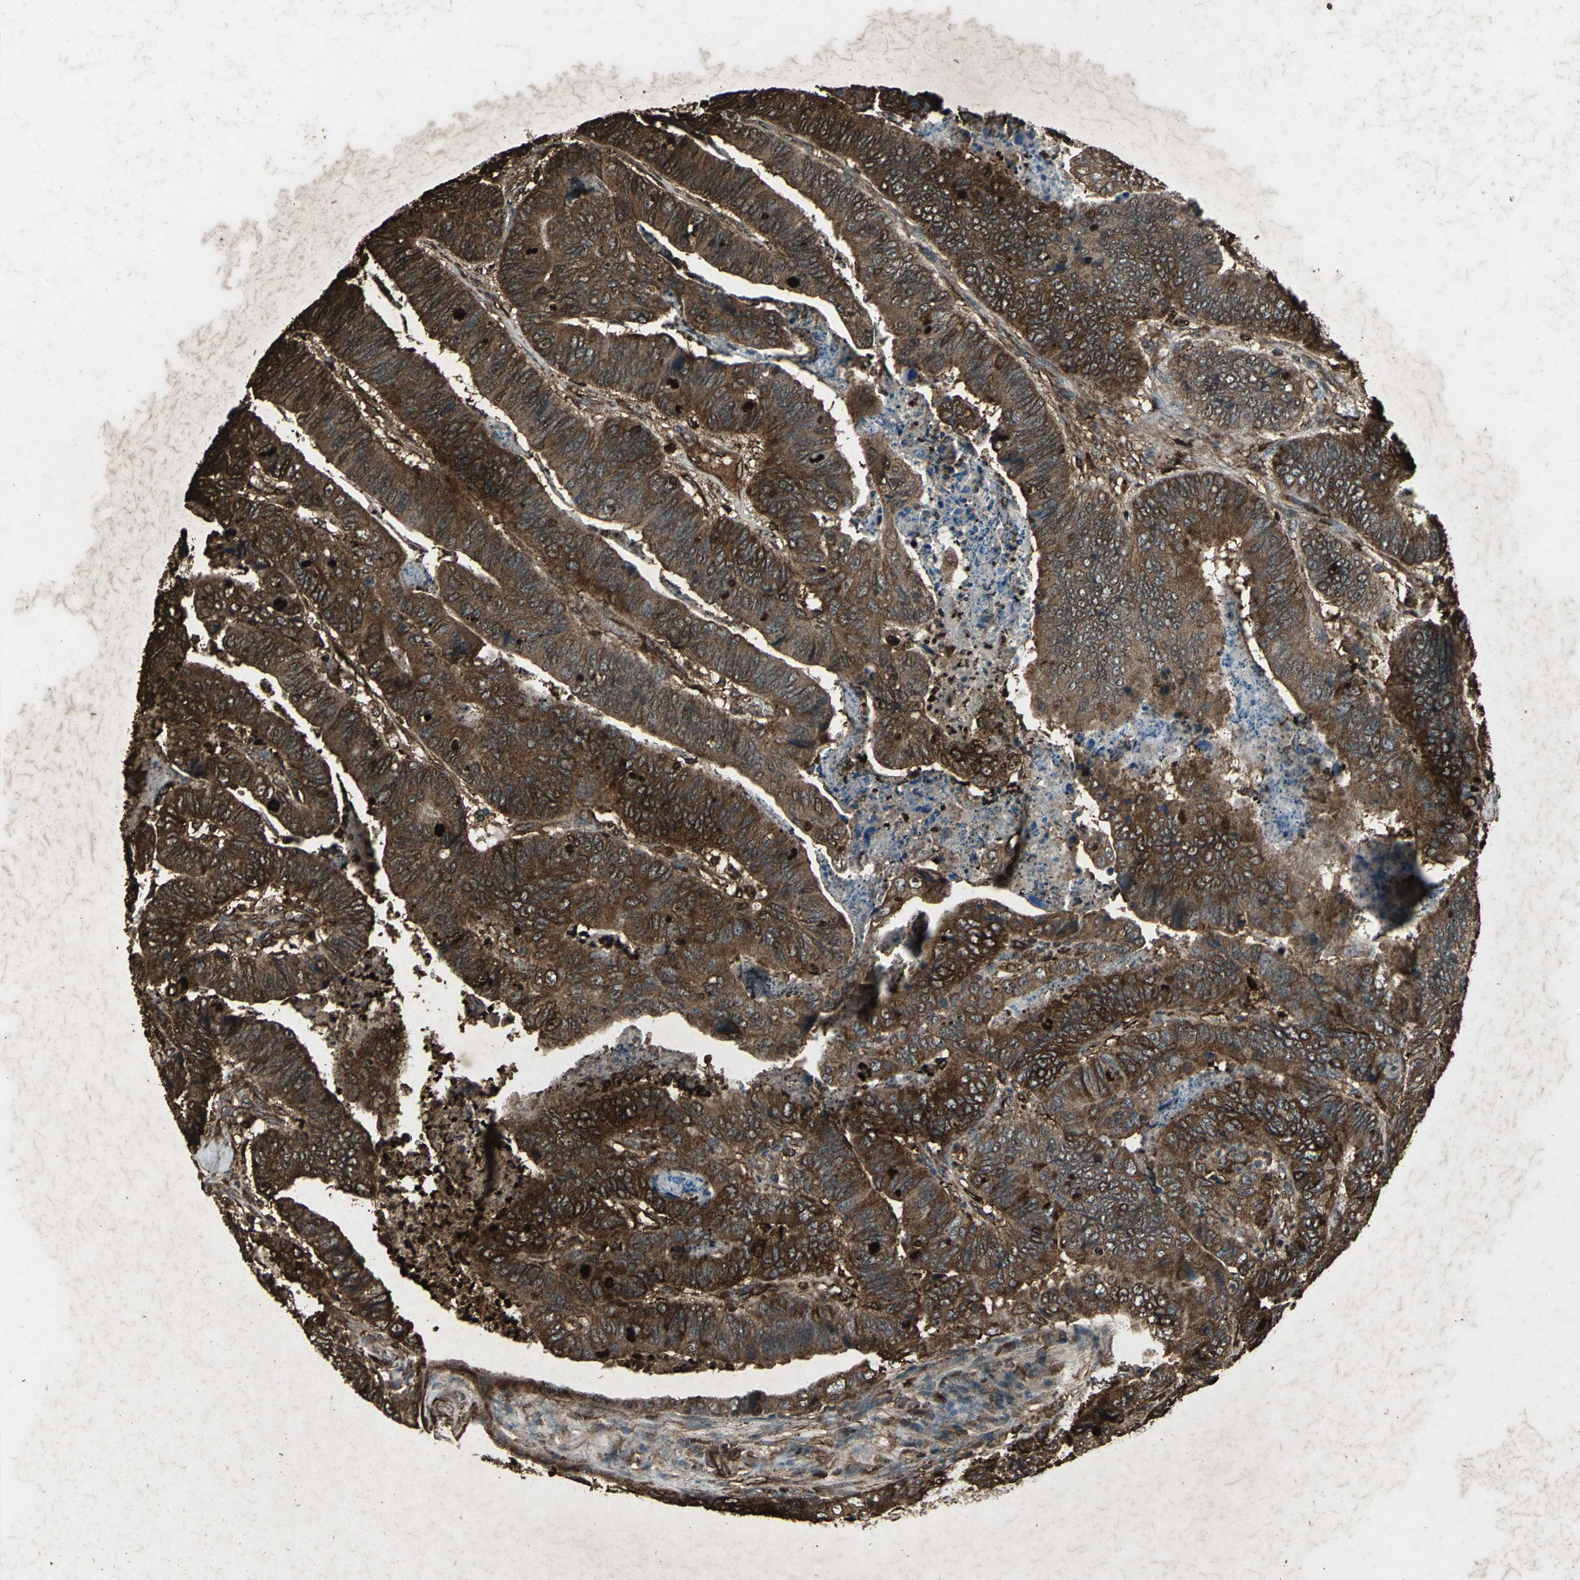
{"staining": {"intensity": "strong", "quantity": ">75%", "location": "cytoplasmic/membranous,nuclear"}, "tissue": "stomach cancer", "cell_type": "Tumor cells", "image_type": "cancer", "snomed": [{"axis": "morphology", "description": "Adenocarcinoma, NOS"}, {"axis": "topography", "description": "Stomach, lower"}], "caption": "Protein staining exhibits strong cytoplasmic/membranous and nuclear expression in about >75% of tumor cells in stomach cancer (adenocarcinoma).", "gene": "SEPTIN4", "patient": {"sex": "male", "age": 77}}